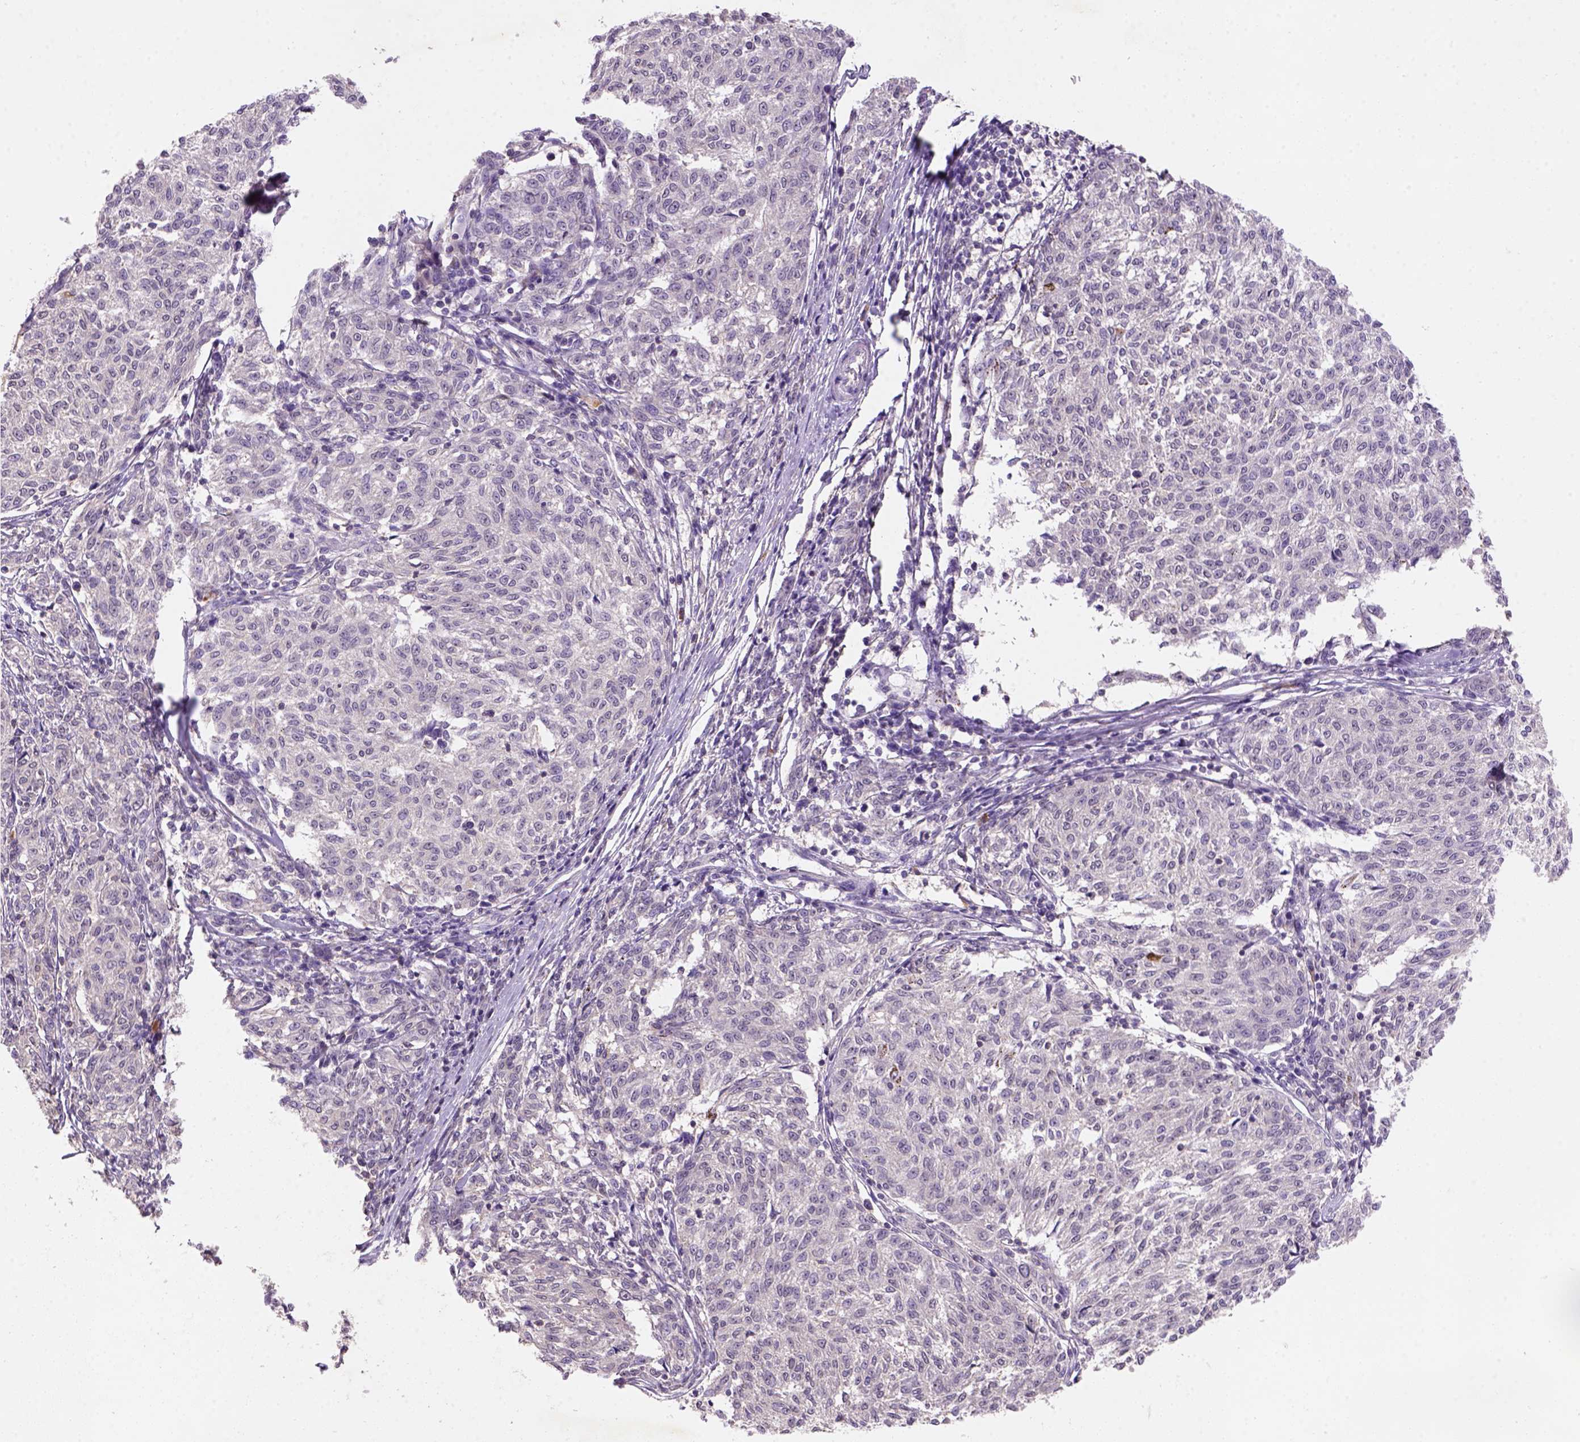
{"staining": {"intensity": "weak", "quantity": "25%-75%", "location": "cytoplasmic/membranous,nuclear"}, "tissue": "melanoma", "cell_type": "Tumor cells", "image_type": "cancer", "snomed": [{"axis": "morphology", "description": "Malignant melanoma, NOS"}, {"axis": "topography", "description": "Skin"}], "caption": "Immunohistochemical staining of malignant melanoma exhibits weak cytoplasmic/membranous and nuclear protein positivity in approximately 25%-75% of tumor cells.", "gene": "SCML4", "patient": {"sex": "female", "age": 72}}